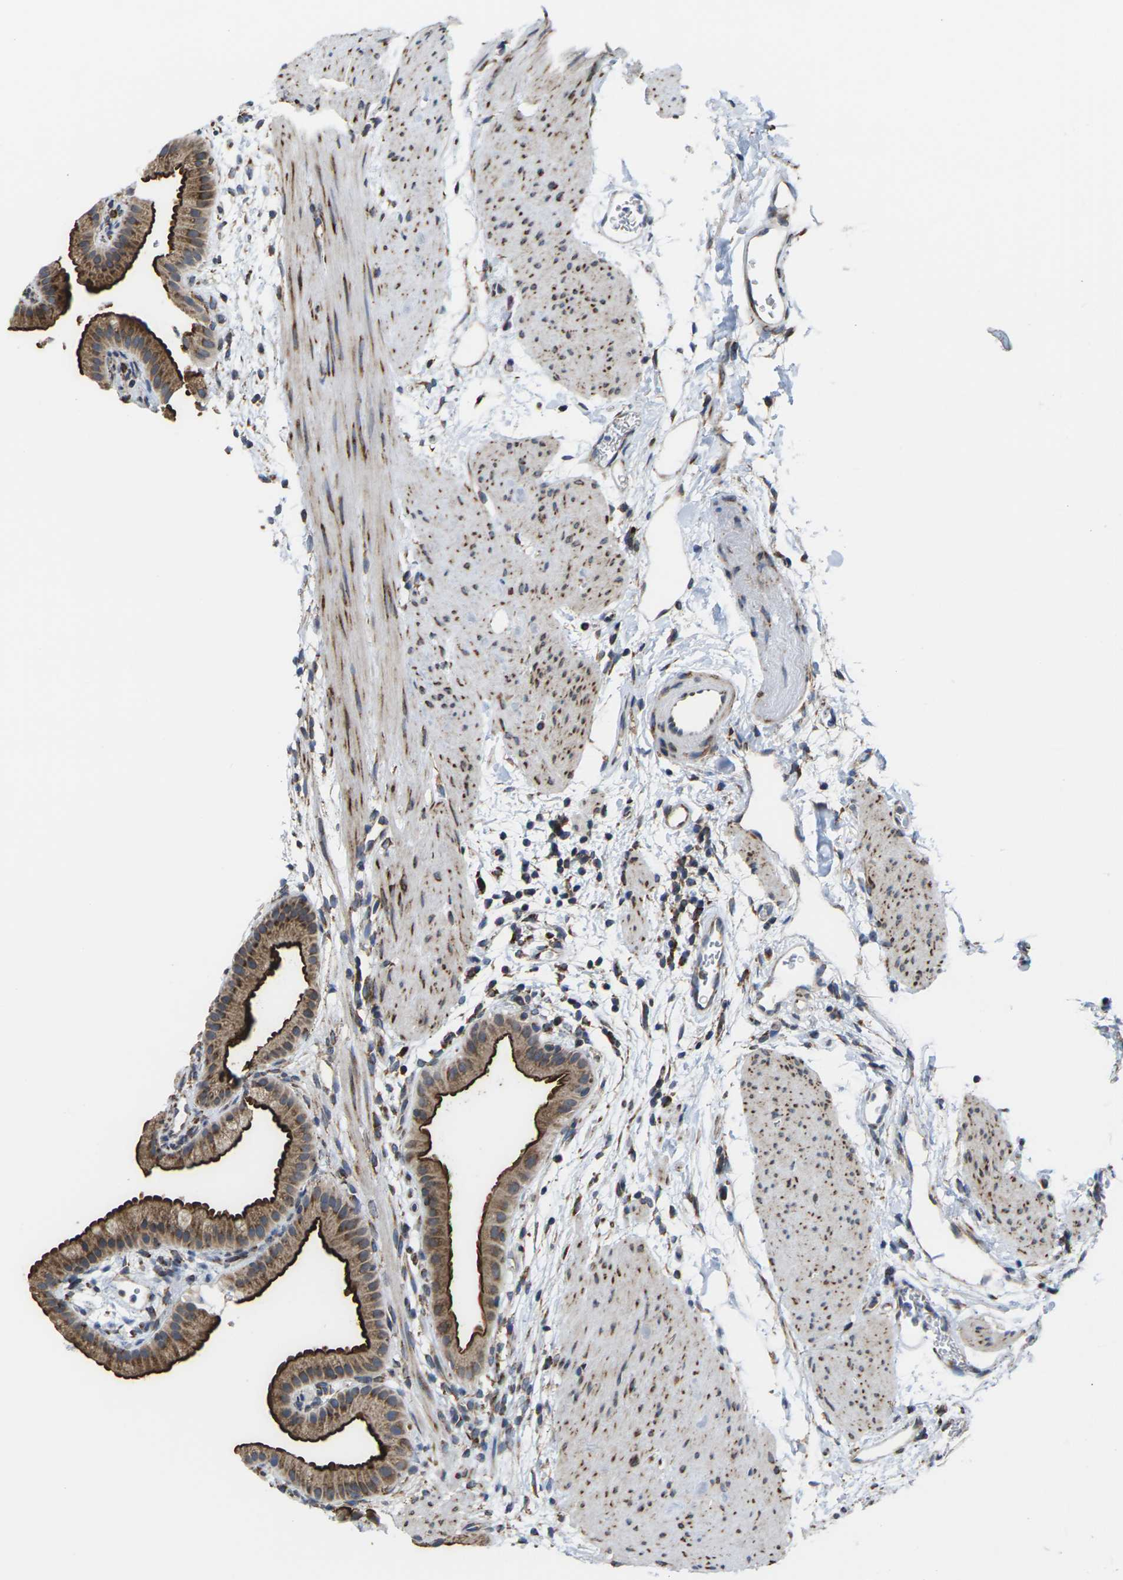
{"staining": {"intensity": "strong", "quantity": ">75%", "location": "cytoplasmic/membranous"}, "tissue": "gallbladder", "cell_type": "Glandular cells", "image_type": "normal", "snomed": [{"axis": "morphology", "description": "Normal tissue, NOS"}, {"axis": "topography", "description": "Gallbladder"}], "caption": "Immunohistochemistry (IHC) micrograph of unremarkable gallbladder stained for a protein (brown), which exhibits high levels of strong cytoplasmic/membranous positivity in approximately >75% of glandular cells.", "gene": "PDZK1IP1", "patient": {"sex": "female", "age": 64}}